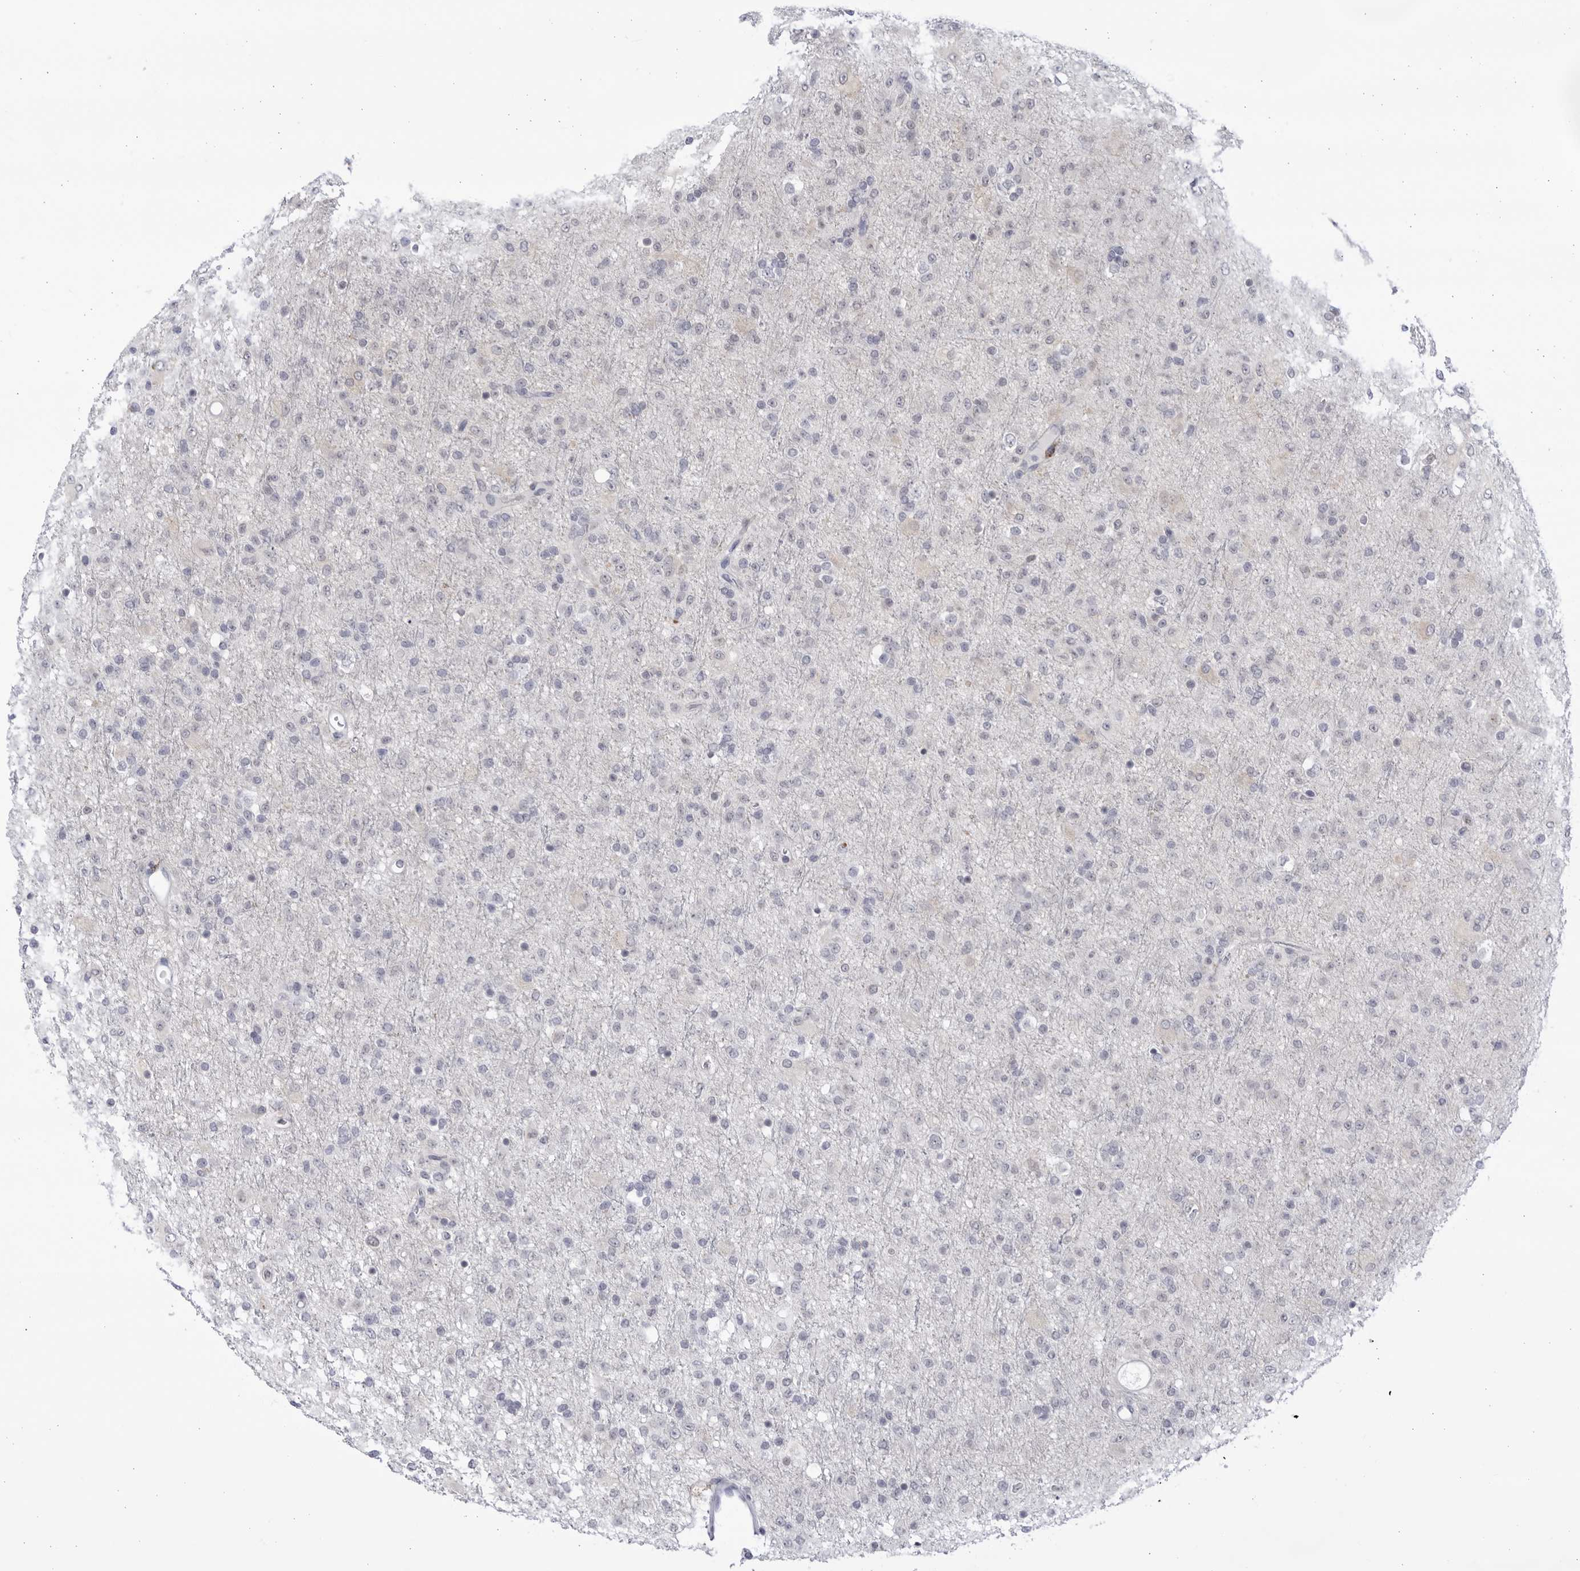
{"staining": {"intensity": "negative", "quantity": "none", "location": "none"}, "tissue": "glioma", "cell_type": "Tumor cells", "image_type": "cancer", "snomed": [{"axis": "morphology", "description": "Glioma, malignant, Low grade"}, {"axis": "topography", "description": "Brain"}], "caption": "Micrograph shows no protein positivity in tumor cells of malignant glioma (low-grade) tissue.", "gene": "CCDC181", "patient": {"sex": "male", "age": 65}}